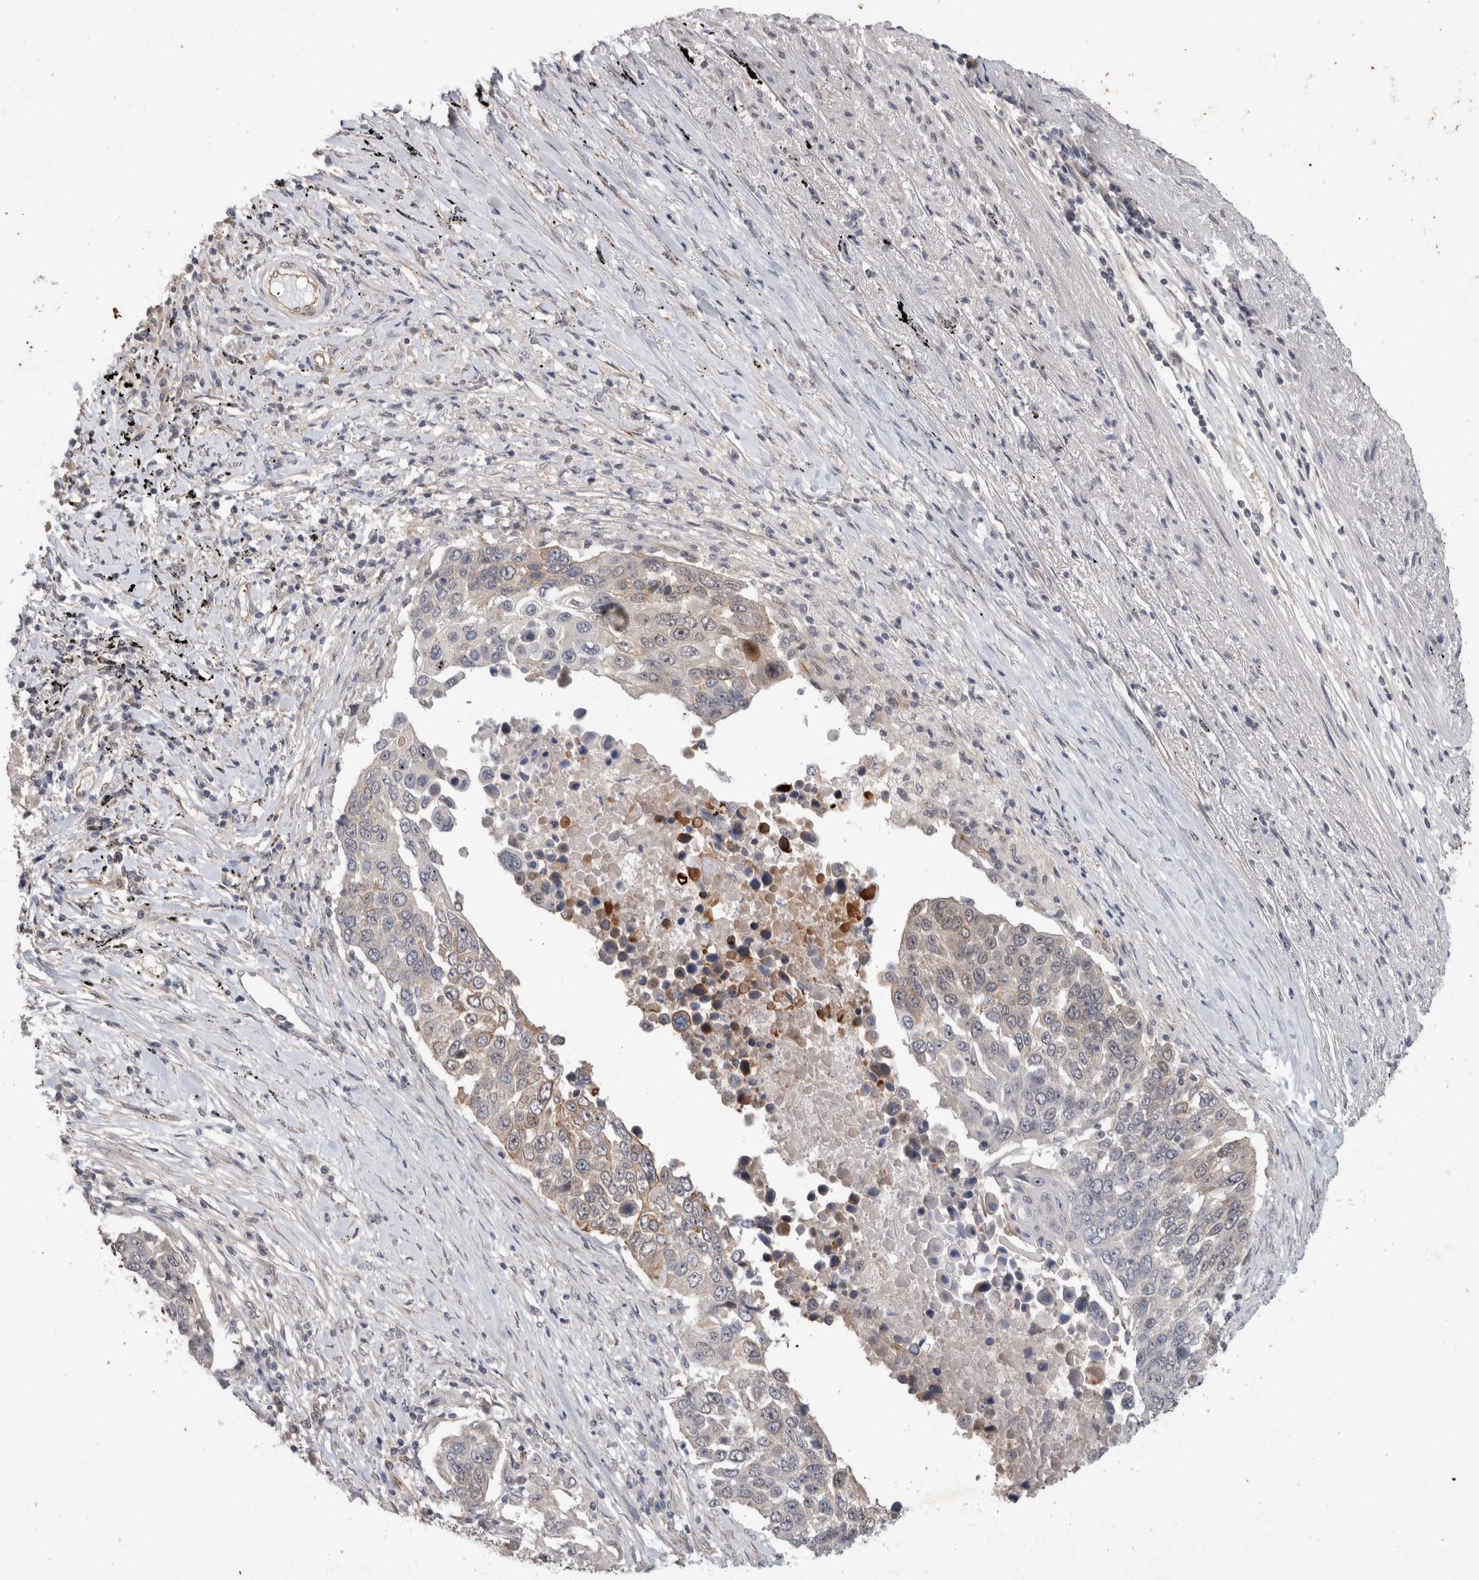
{"staining": {"intensity": "negative", "quantity": "none", "location": "none"}, "tissue": "lung cancer", "cell_type": "Tumor cells", "image_type": "cancer", "snomed": [{"axis": "morphology", "description": "Squamous cell carcinoma, NOS"}, {"axis": "topography", "description": "Lung"}], "caption": "This photomicrograph is of lung cancer (squamous cell carcinoma) stained with IHC to label a protein in brown with the nuclei are counter-stained blue. There is no staining in tumor cells.", "gene": "CRISPLD1", "patient": {"sex": "male", "age": 66}}